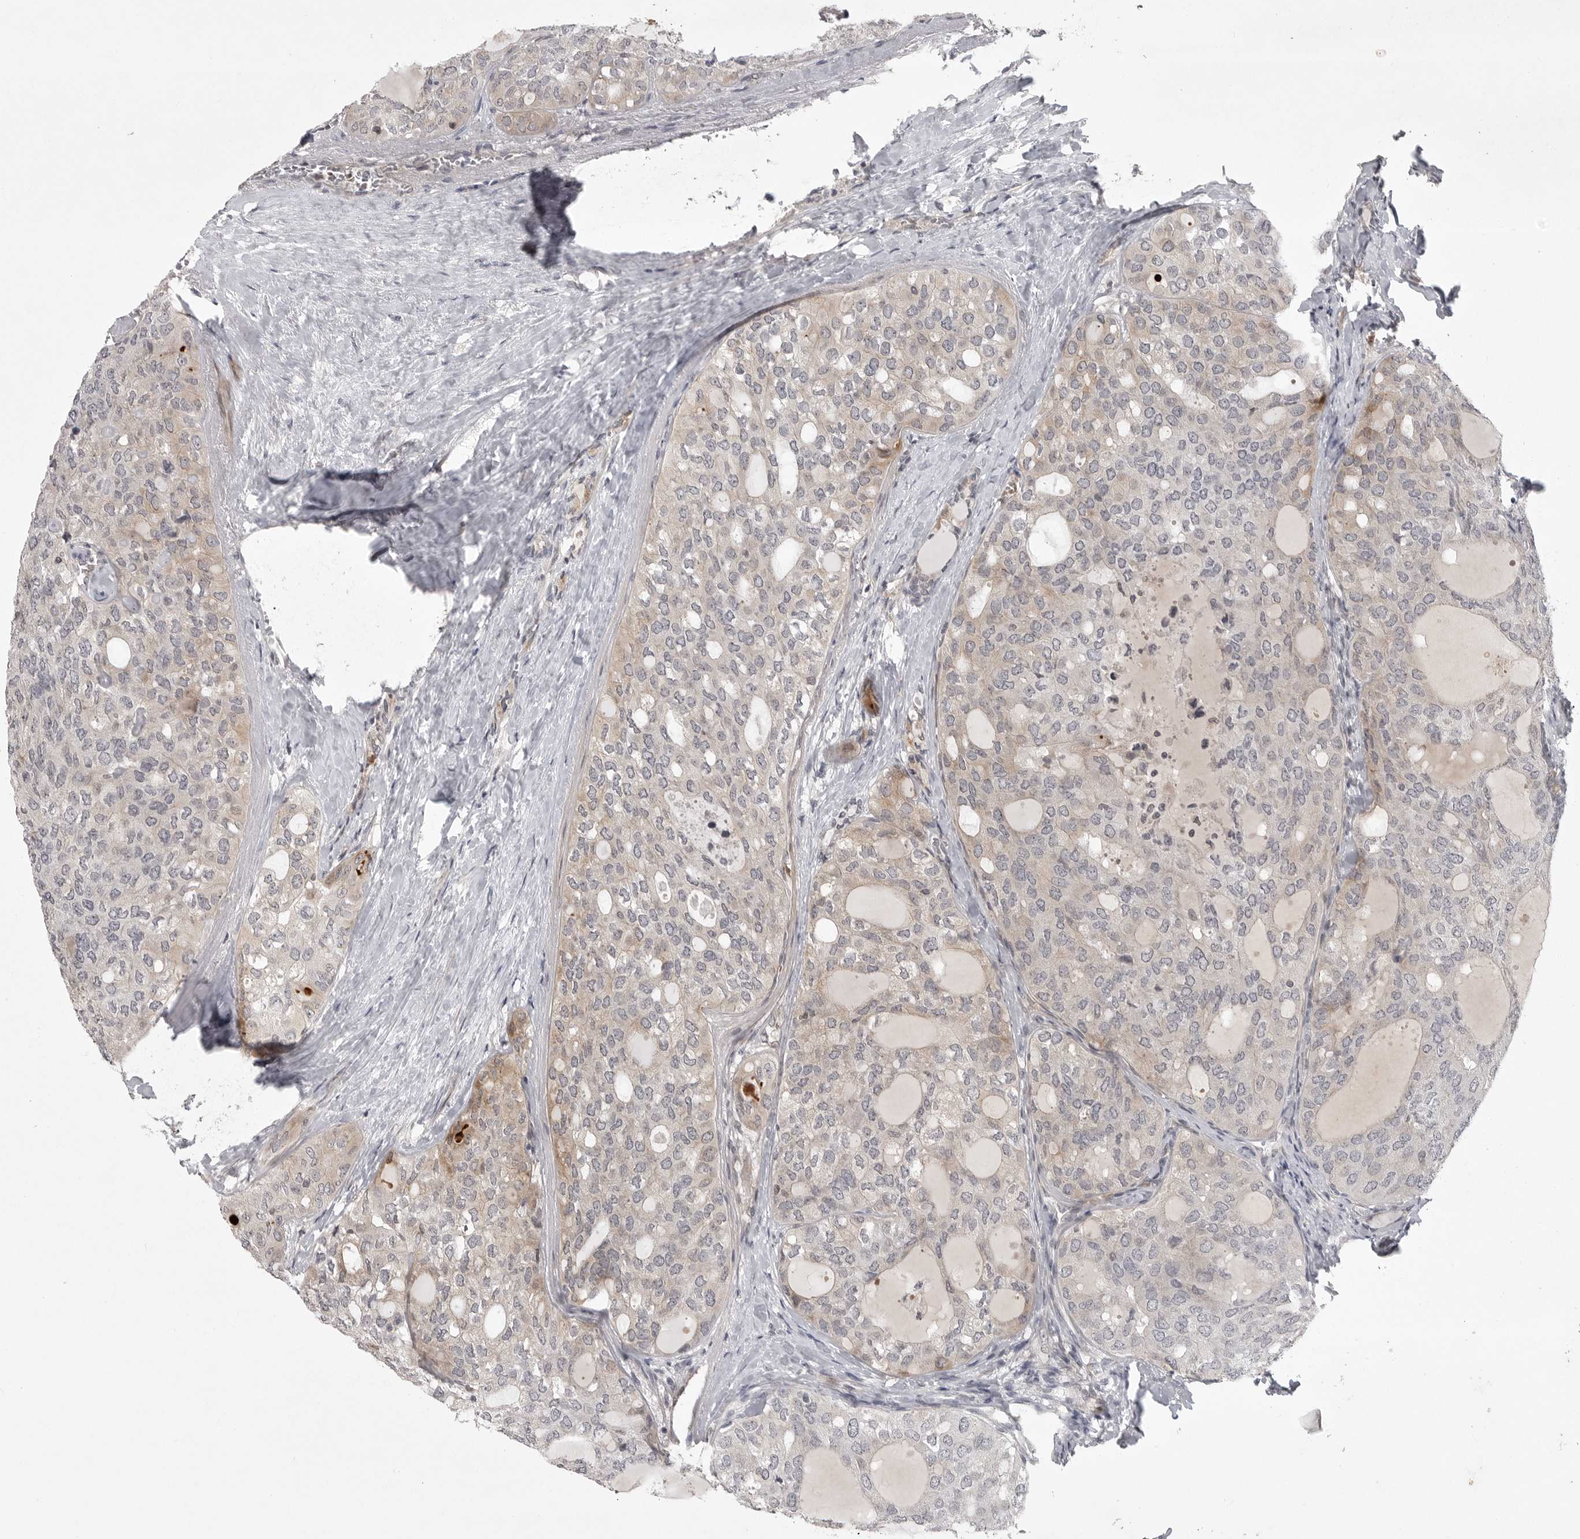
{"staining": {"intensity": "negative", "quantity": "none", "location": "none"}, "tissue": "thyroid cancer", "cell_type": "Tumor cells", "image_type": "cancer", "snomed": [{"axis": "morphology", "description": "Follicular adenoma carcinoma, NOS"}, {"axis": "topography", "description": "Thyroid gland"}], "caption": "A high-resolution histopathology image shows IHC staining of thyroid cancer, which displays no significant positivity in tumor cells.", "gene": "CD300LD", "patient": {"sex": "male", "age": 75}}